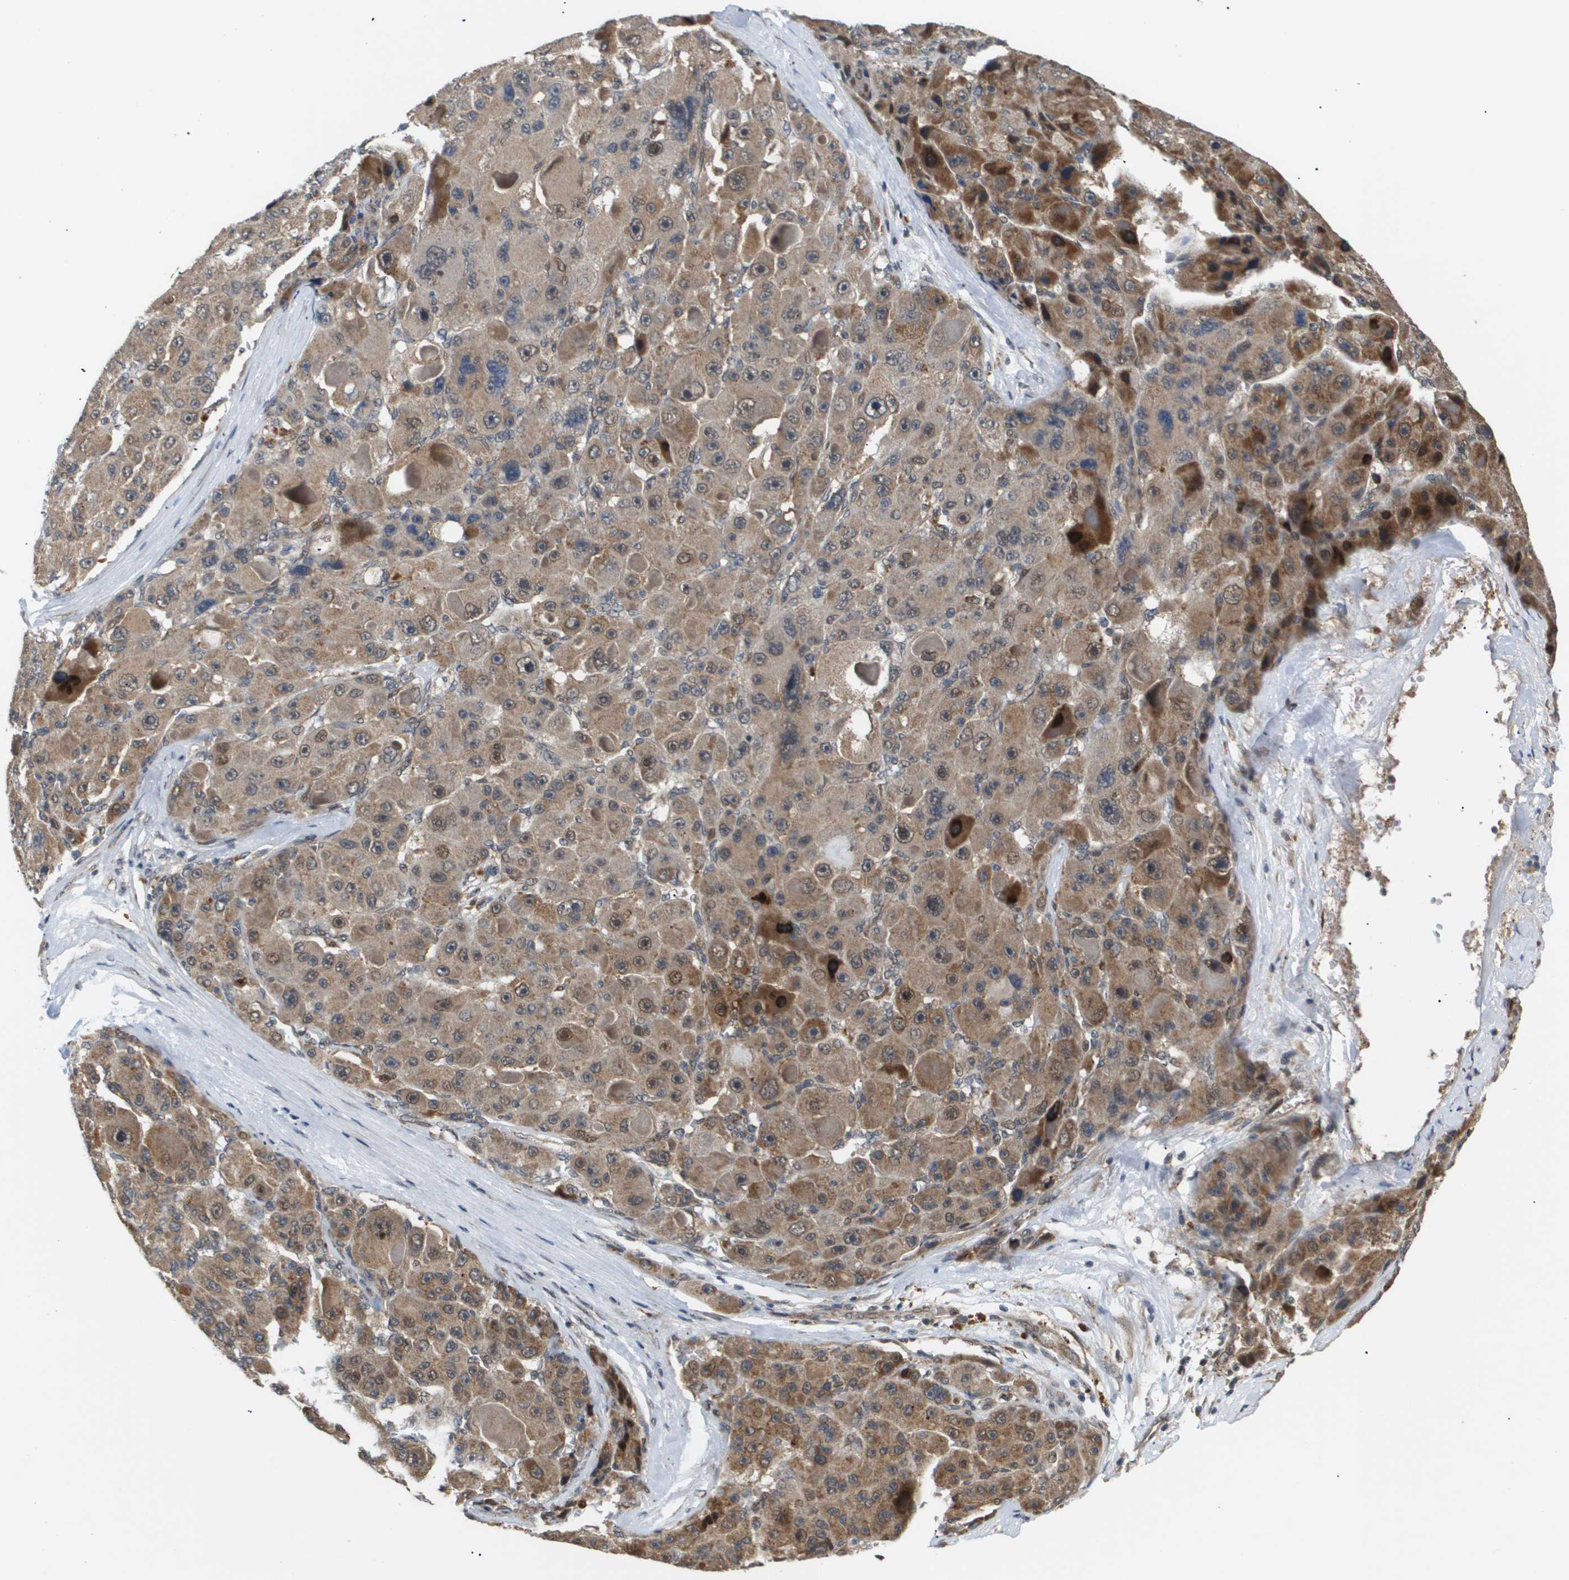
{"staining": {"intensity": "moderate", "quantity": ">75%", "location": "cytoplasmic/membranous"}, "tissue": "liver cancer", "cell_type": "Tumor cells", "image_type": "cancer", "snomed": [{"axis": "morphology", "description": "Carcinoma, Hepatocellular, NOS"}, {"axis": "topography", "description": "Liver"}], "caption": "DAB (3,3'-diaminobenzidine) immunohistochemical staining of human liver cancer (hepatocellular carcinoma) displays moderate cytoplasmic/membranous protein staining in about >75% of tumor cells.", "gene": "PDGFB", "patient": {"sex": "male", "age": 76}}